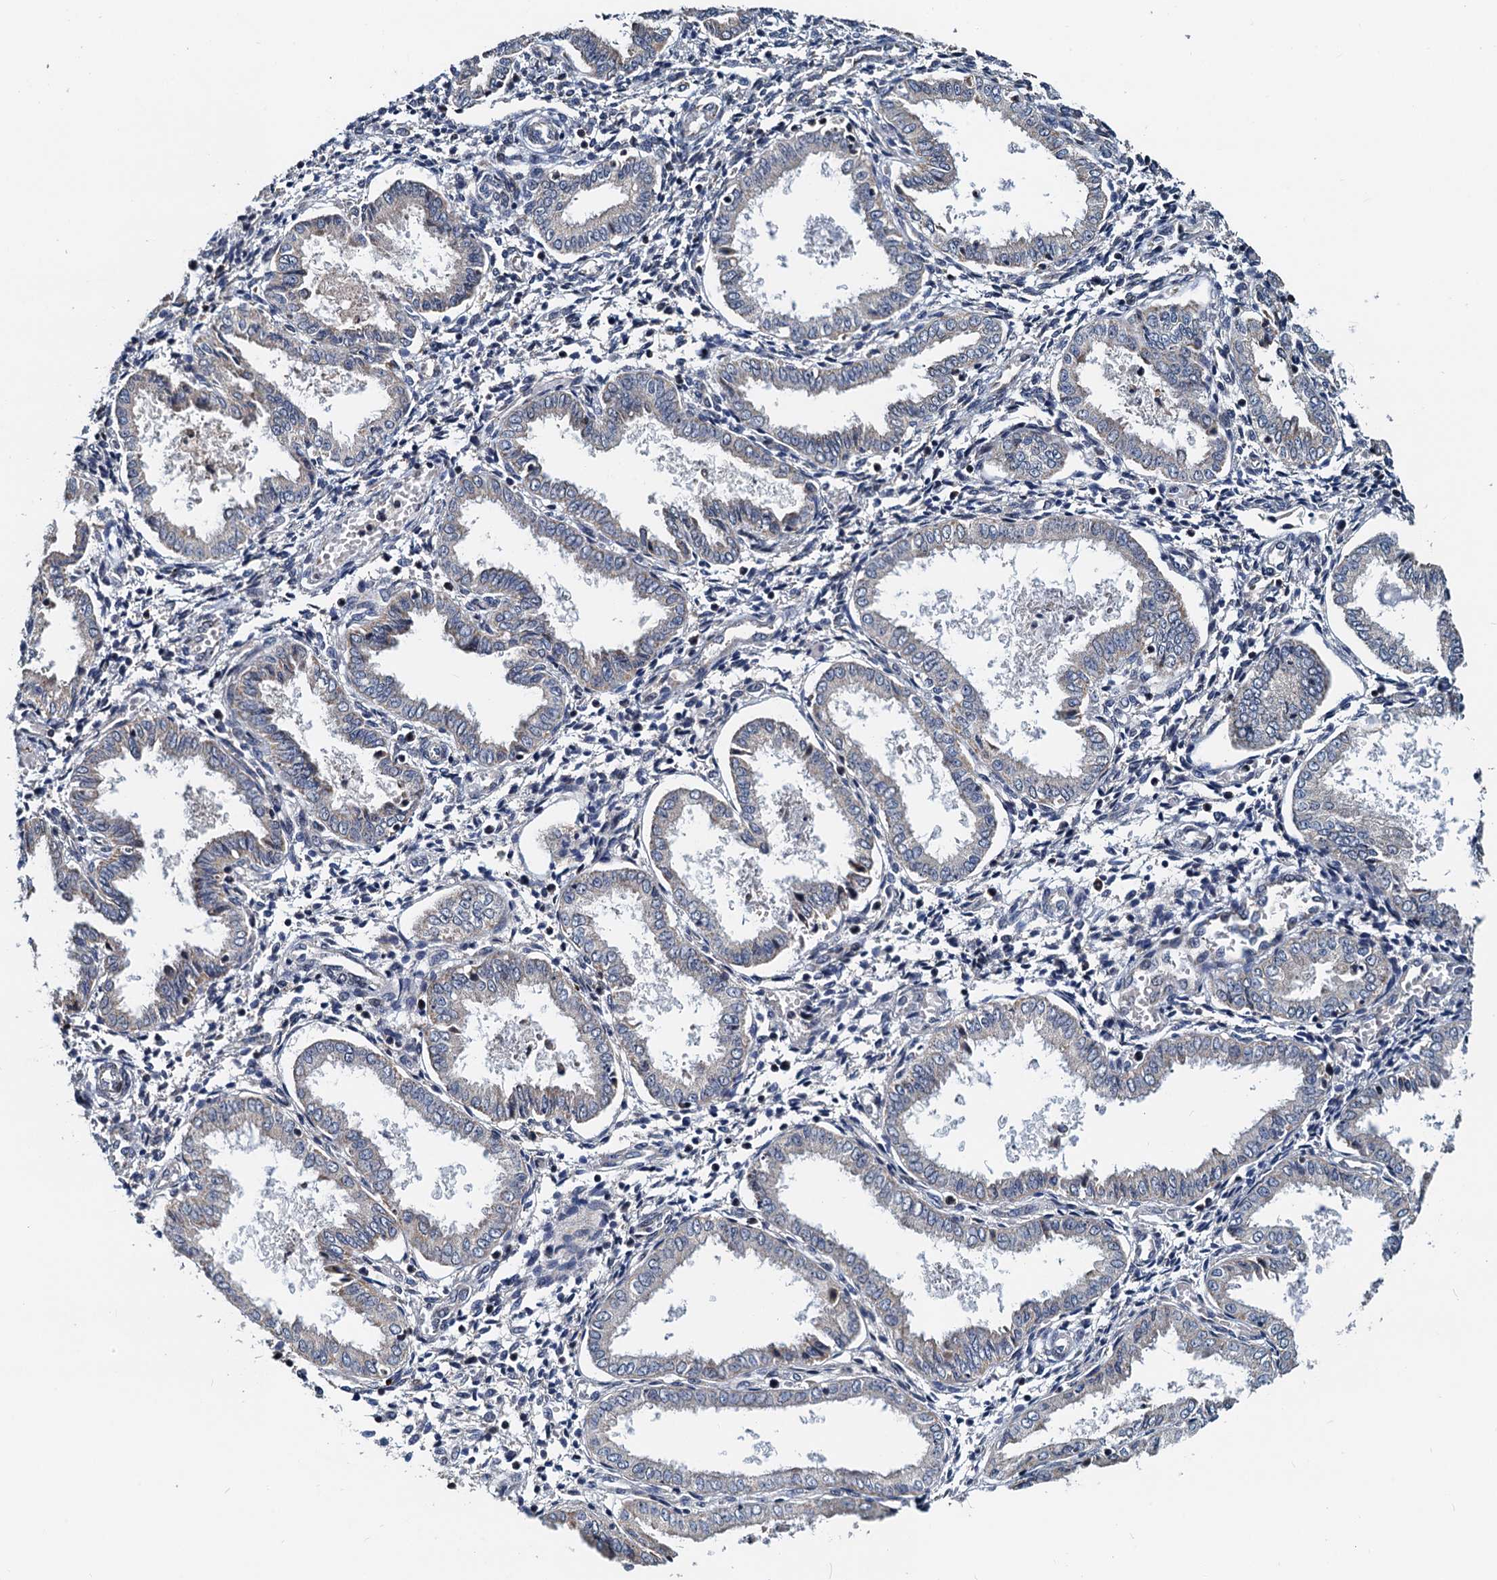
{"staining": {"intensity": "negative", "quantity": "none", "location": "none"}, "tissue": "endometrium", "cell_type": "Cells in endometrial stroma", "image_type": "normal", "snomed": [{"axis": "morphology", "description": "Normal tissue, NOS"}, {"axis": "topography", "description": "Endometrium"}], "caption": "High power microscopy photomicrograph of an immunohistochemistry (IHC) image of normal endometrium, revealing no significant expression in cells in endometrial stroma. (IHC, brightfield microscopy, high magnification).", "gene": "MCMBP", "patient": {"sex": "female", "age": 33}}